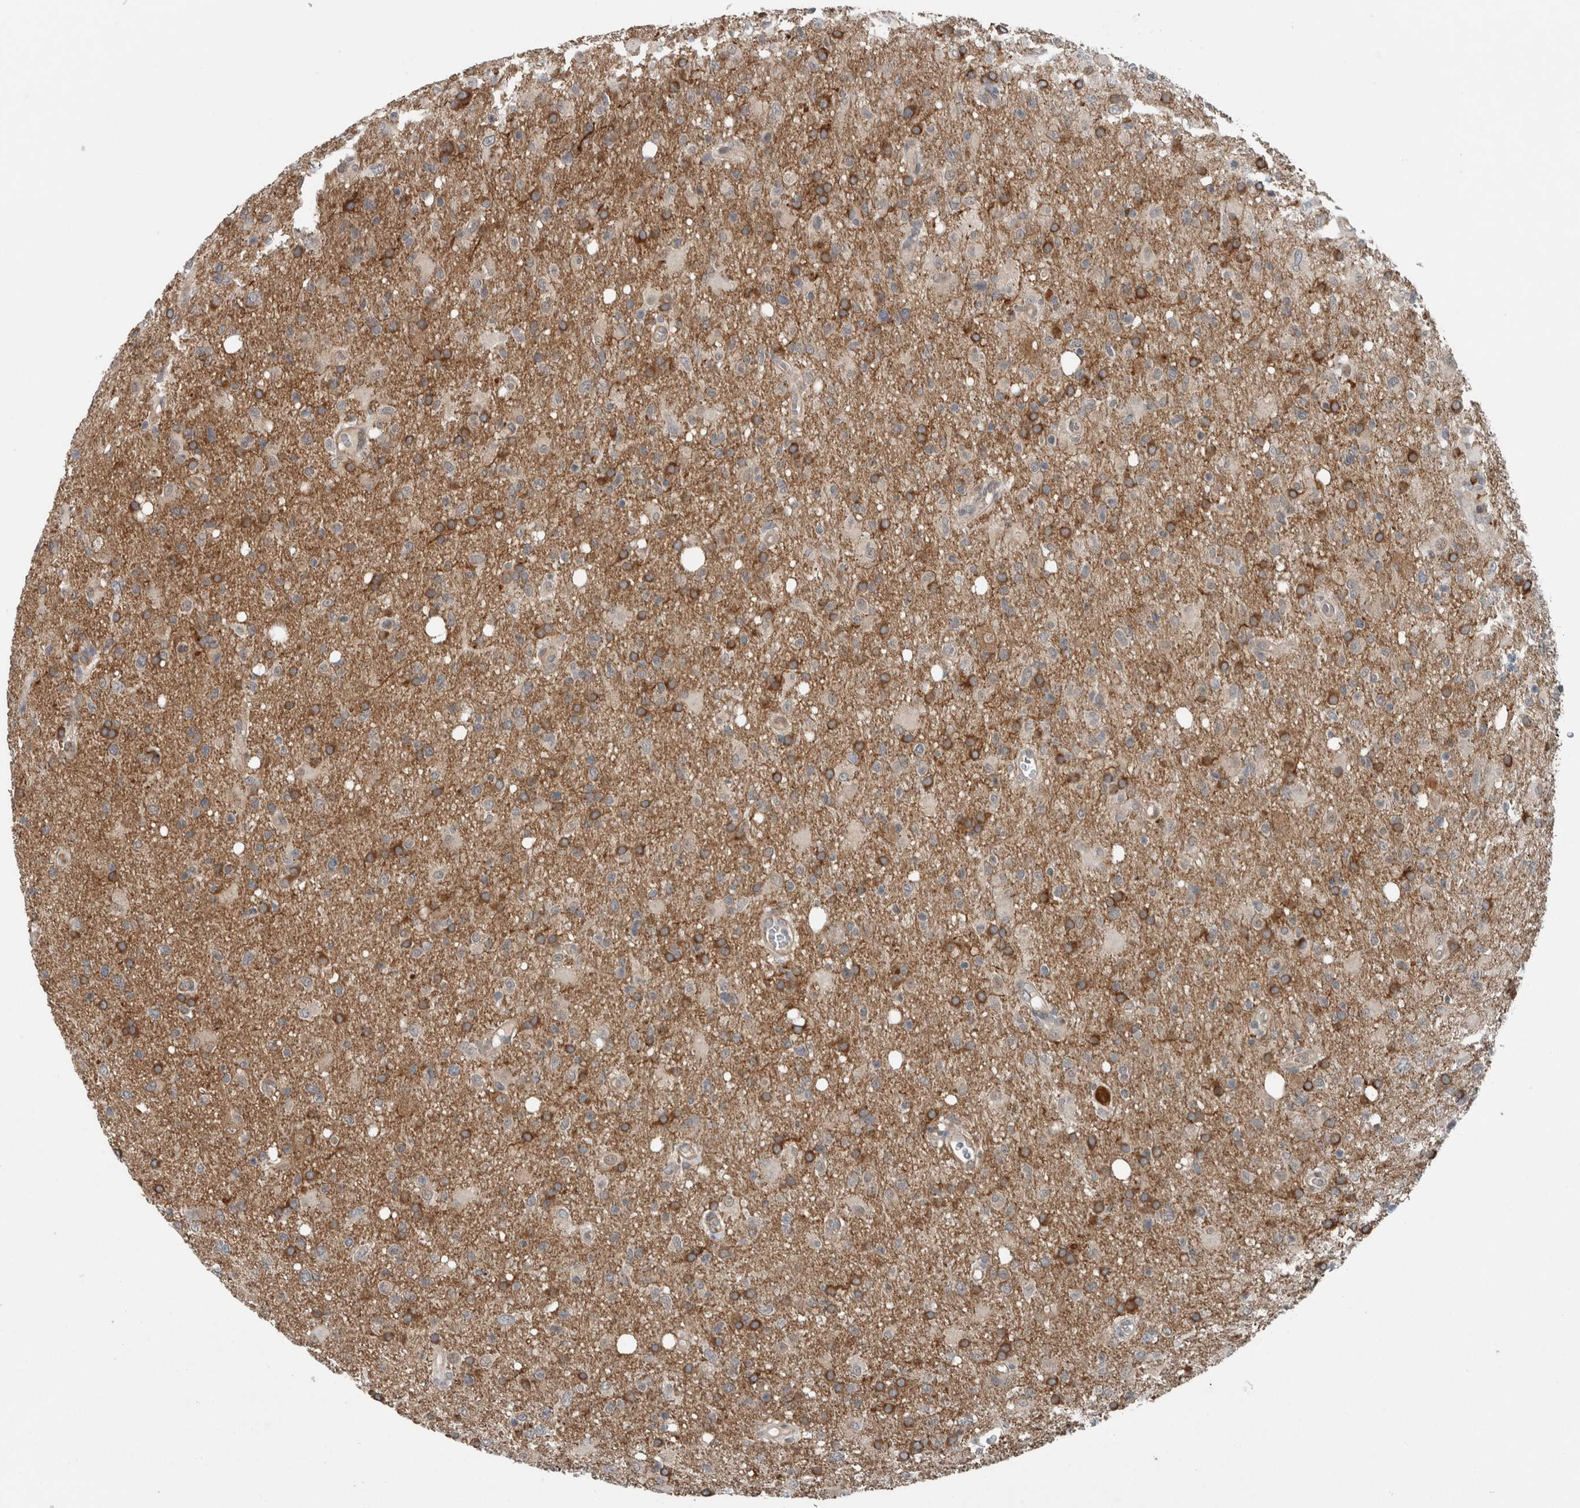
{"staining": {"intensity": "moderate", "quantity": ">75%", "location": "cytoplasmic/membranous"}, "tissue": "glioma", "cell_type": "Tumor cells", "image_type": "cancer", "snomed": [{"axis": "morphology", "description": "Glioma, malignant, High grade"}, {"axis": "topography", "description": "Brain"}], "caption": "This micrograph demonstrates IHC staining of human high-grade glioma (malignant), with medium moderate cytoplasmic/membranous positivity in approximately >75% of tumor cells.", "gene": "GBA2", "patient": {"sex": "female", "age": 57}}